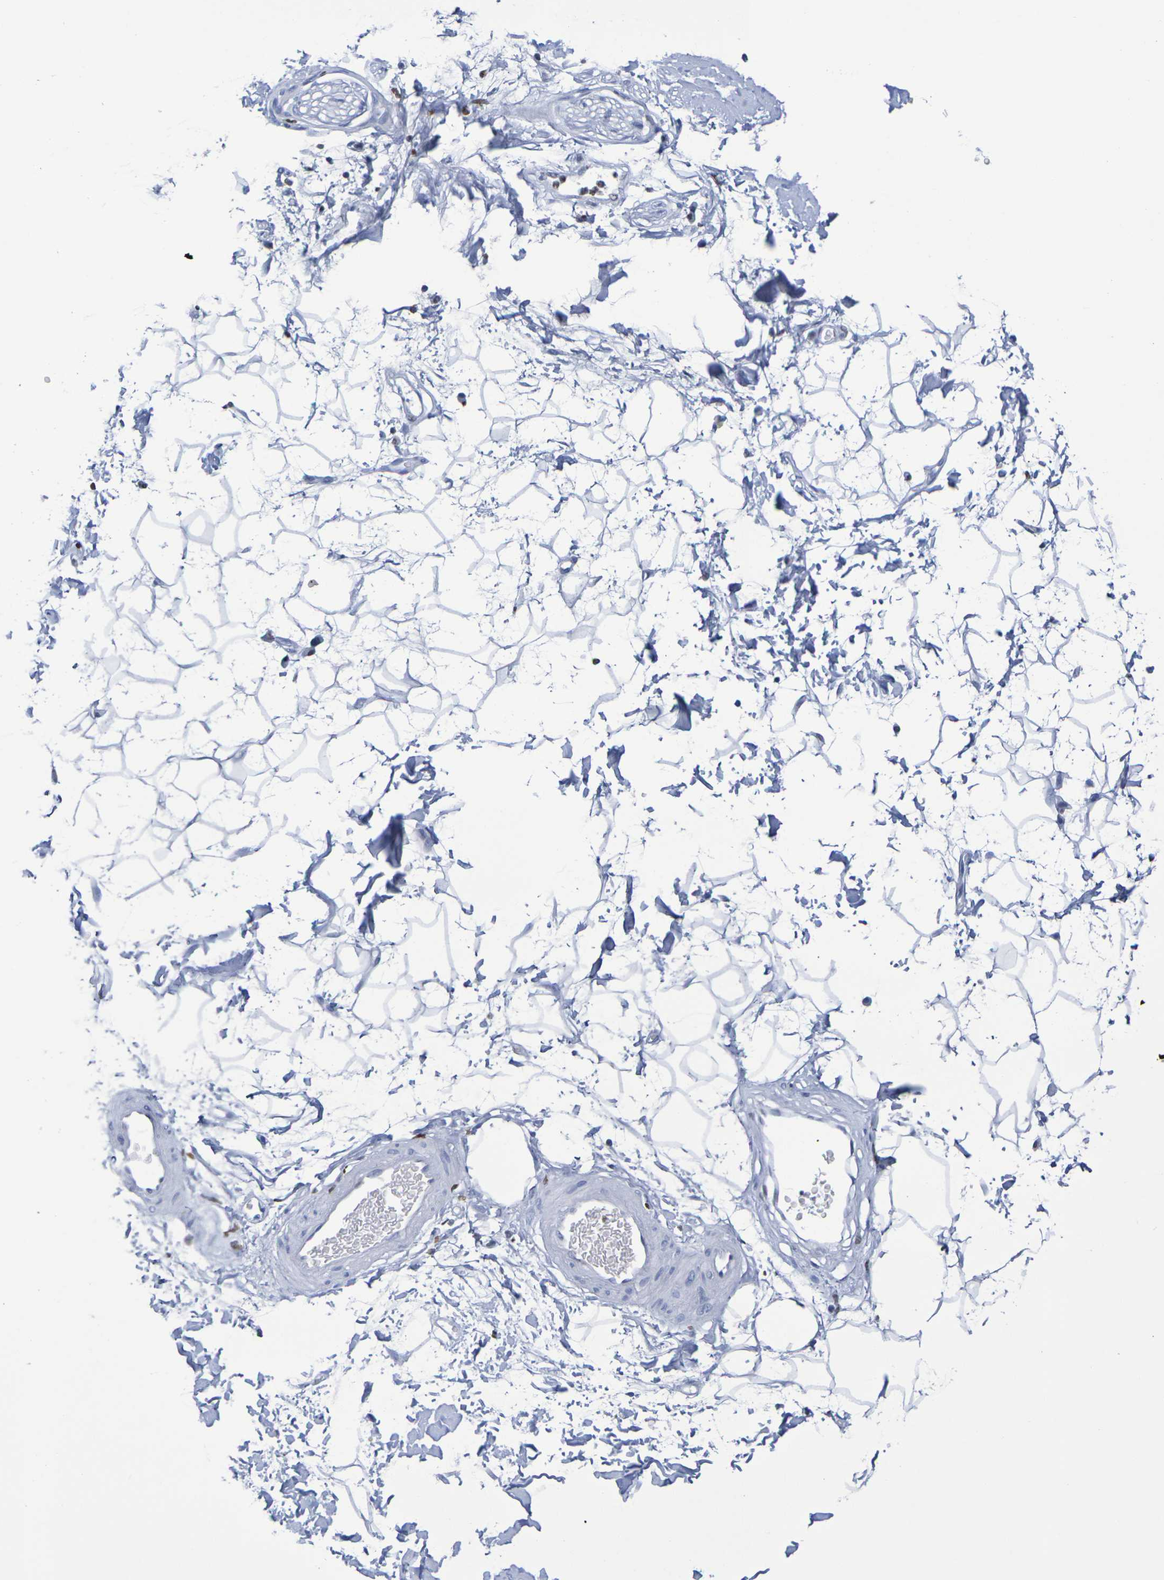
{"staining": {"intensity": "negative", "quantity": "none", "location": "none"}, "tissue": "adipose tissue", "cell_type": "Adipocytes", "image_type": "normal", "snomed": [{"axis": "morphology", "description": "Normal tissue, NOS"}, {"axis": "topography", "description": "Soft tissue"}], "caption": "Immunohistochemistry (IHC) photomicrograph of unremarkable adipose tissue: human adipose tissue stained with DAB (3,3'-diaminobenzidine) demonstrates no significant protein expression in adipocytes. (Stains: DAB IHC with hematoxylin counter stain, Microscopy: brightfield microscopy at high magnification).", "gene": "H1", "patient": {"sex": "male", "age": 72}}